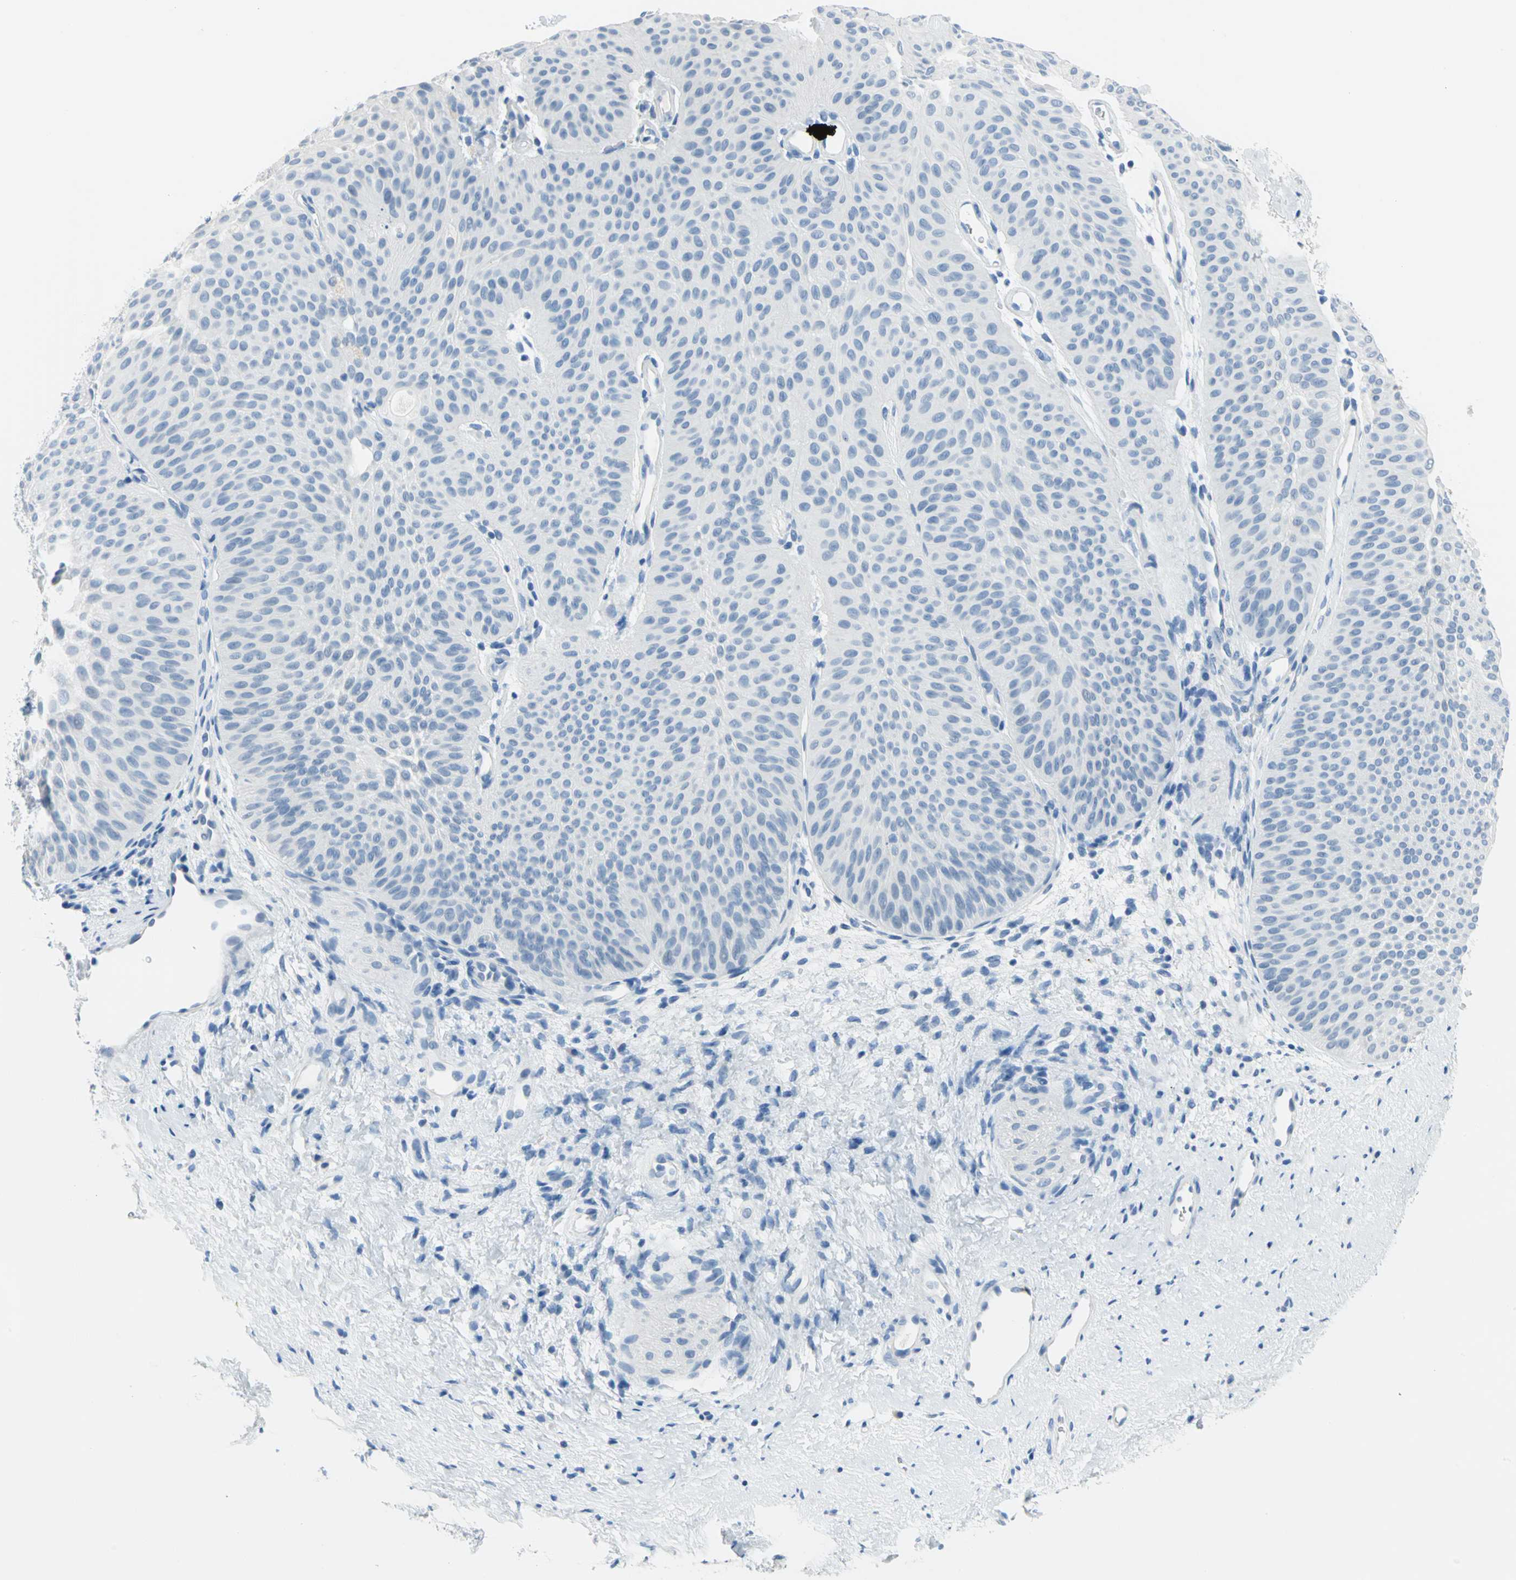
{"staining": {"intensity": "negative", "quantity": "none", "location": "none"}, "tissue": "urothelial cancer", "cell_type": "Tumor cells", "image_type": "cancer", "snomed": [{"axis": "morphology", "description": "Urothelial carcinoma, Low grade"}, {"axis": "topography", "description": "Urinary bladder"}], "caption": "Immunohistochemistry histopathology image of neoplastic tissue: human low-grade urothelial carcinoma stained with DAB (3,3'-diaminobenzidine) exhibits no significant protein expression in tumor cells.", "gene": "PKLR", "patient": {"sex": "female", "age": 60}}